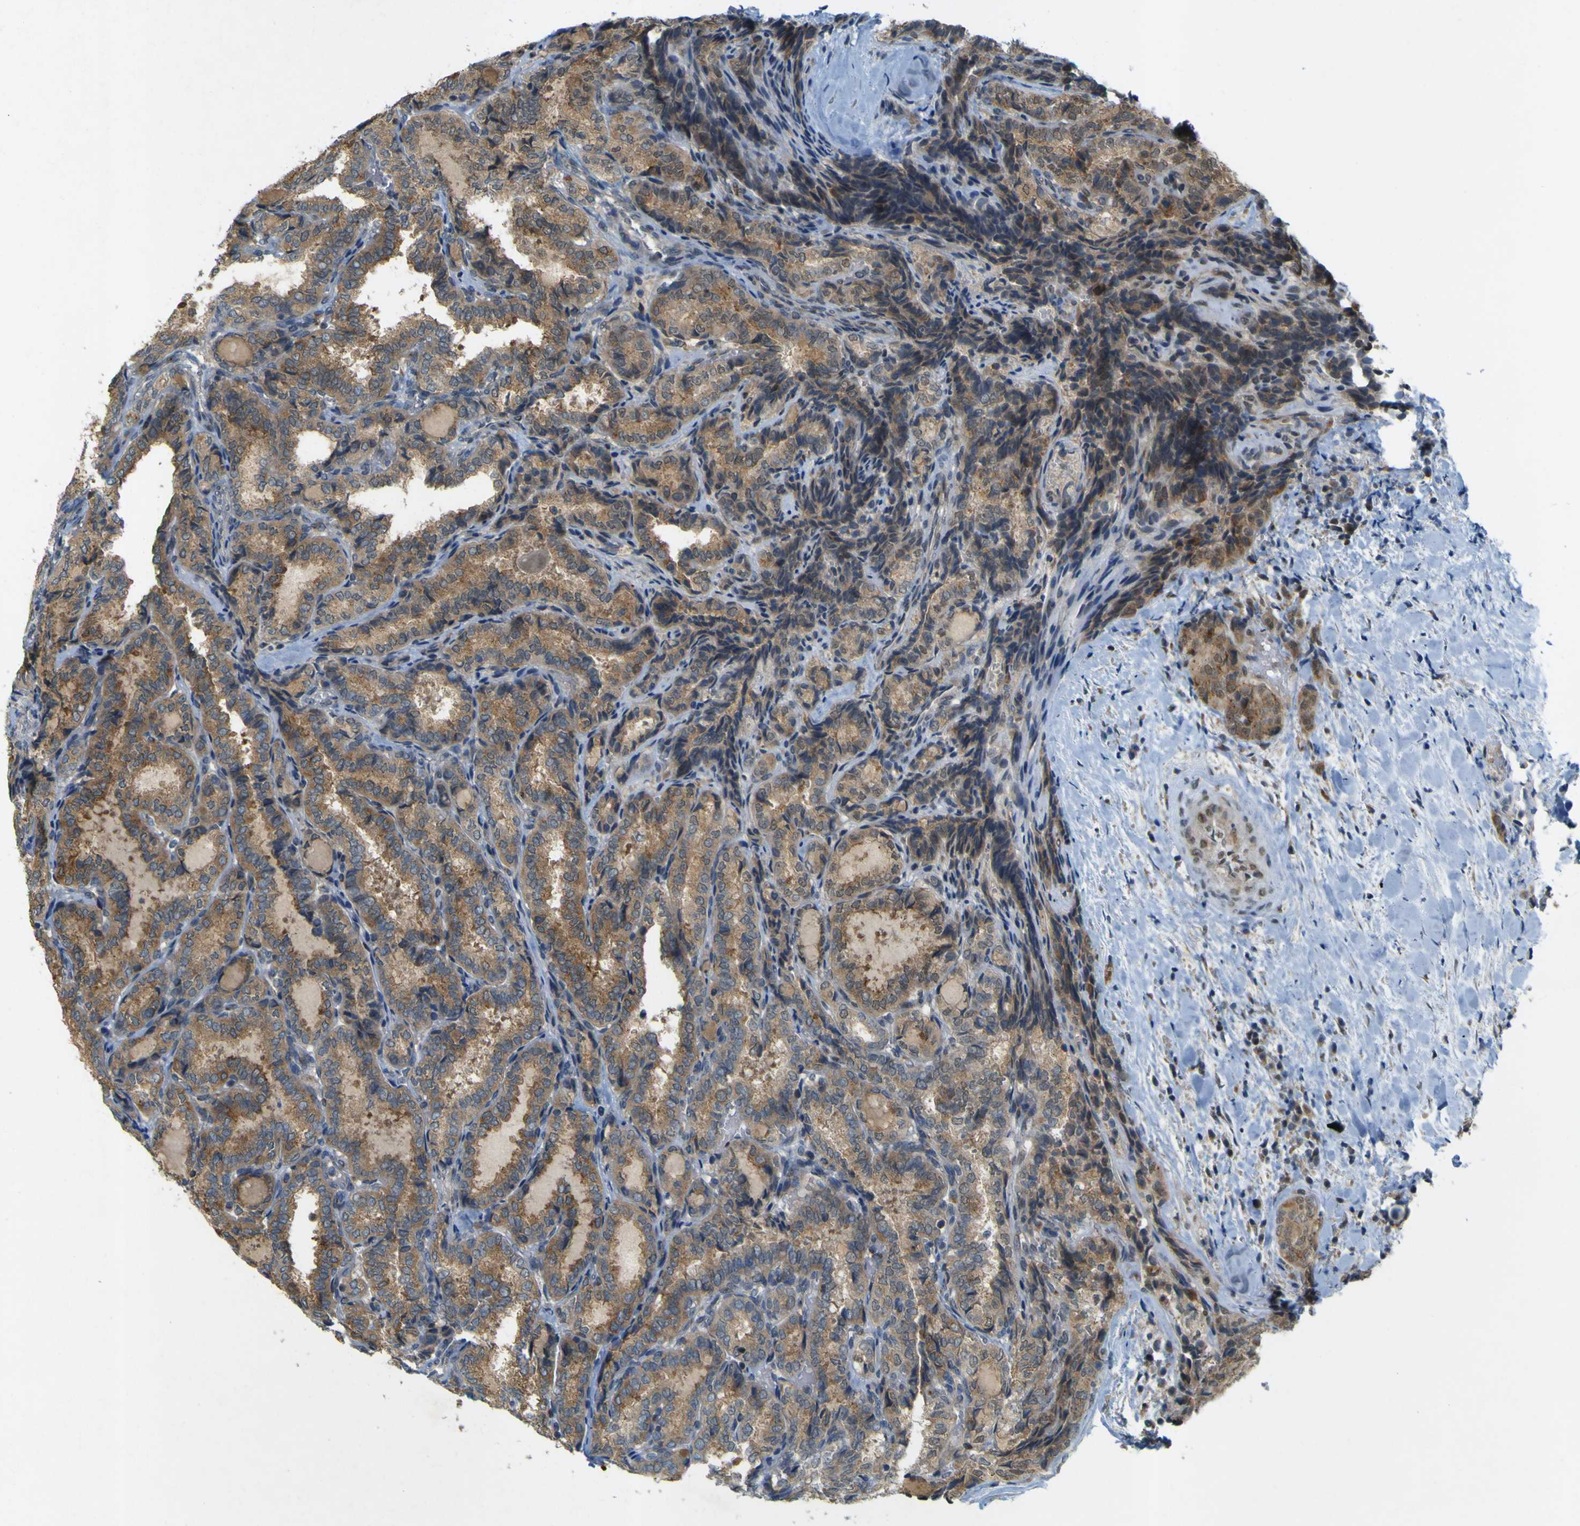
{"staining": {"intensity": "weak", "quantity": "25%-75%", "location": "cytoplasmic/membranous"}, "tissue": "thyroid cancer", "cell_type": "Tumor cells", "image_type": "cancer", "snomed": [{"axis": "morphology", "description": "Normal tissue, NOS"}, {"axis": "morphology", "description": "Papillary adenocarcinoma, NOS"}, {"axis": "topography", "description": "Thyroid gland"}], "caption": "This photomicrograph displays IHC staining of papillary adenocarcinoma (thyroid), with low weak cytoplasmic/membranous expression in approximately 25%-75% of tumor cells.", "gene": "IGF2R", "patient": {"sex": "female", "age": 30}}